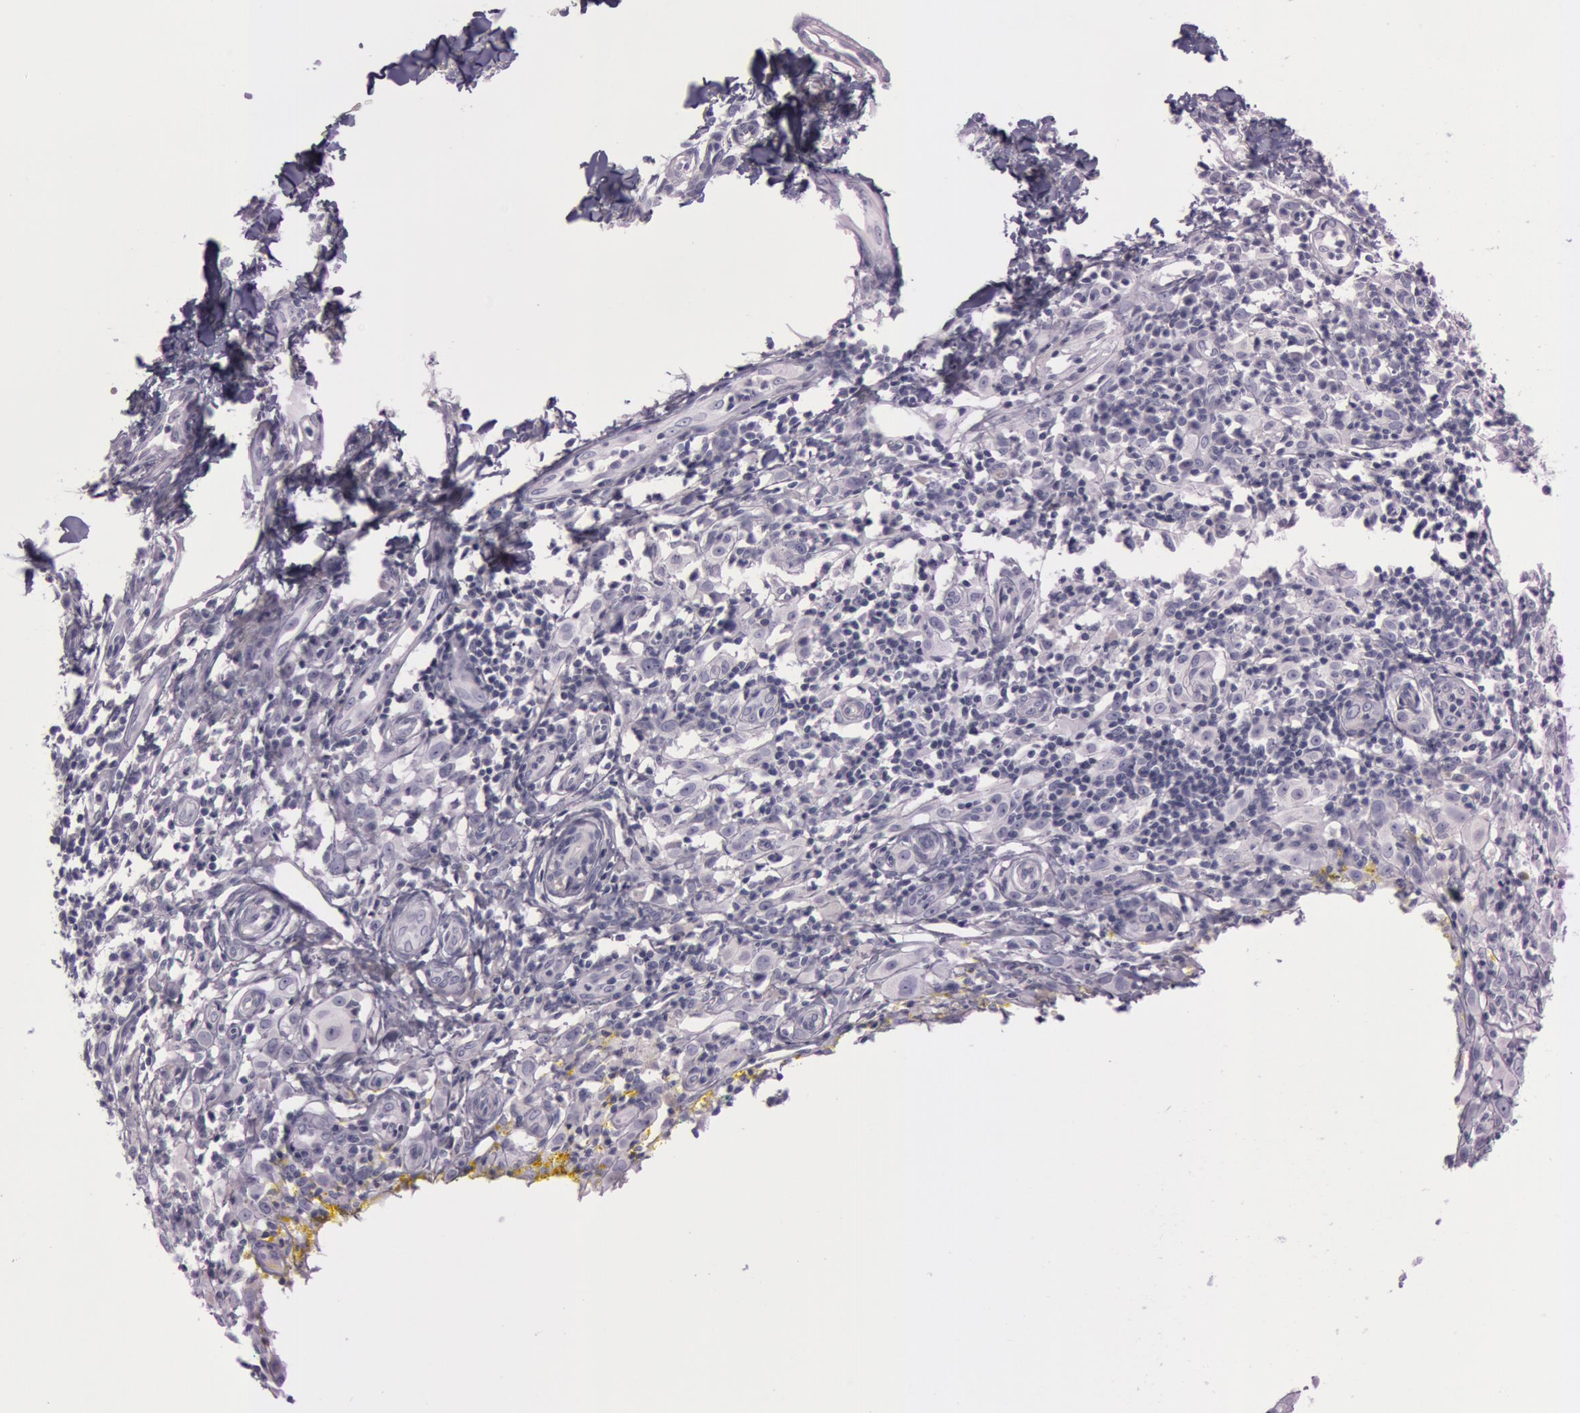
{"staining": {"intensity": "negative", "quantity": "none", "location": "none"}, "tissue": "melanoma", "cell_type": "Tumor cells", "image_type": "cancer", "snomed": [{"axis": "morphology", "description": "Malignant melanoma, NOS"}, {"axis": "topography", "description": "Skin"}], "caption": "High magnification brightfield microscopy of malignant melanoma stained with DAB (3,3'-diaminobenzidine) (brown) and counterstained with hematoxylin (blue): tumor cells show no significant staining.", "gene": "FOLH1", "patient": {"sex": "female", "age": 52}}